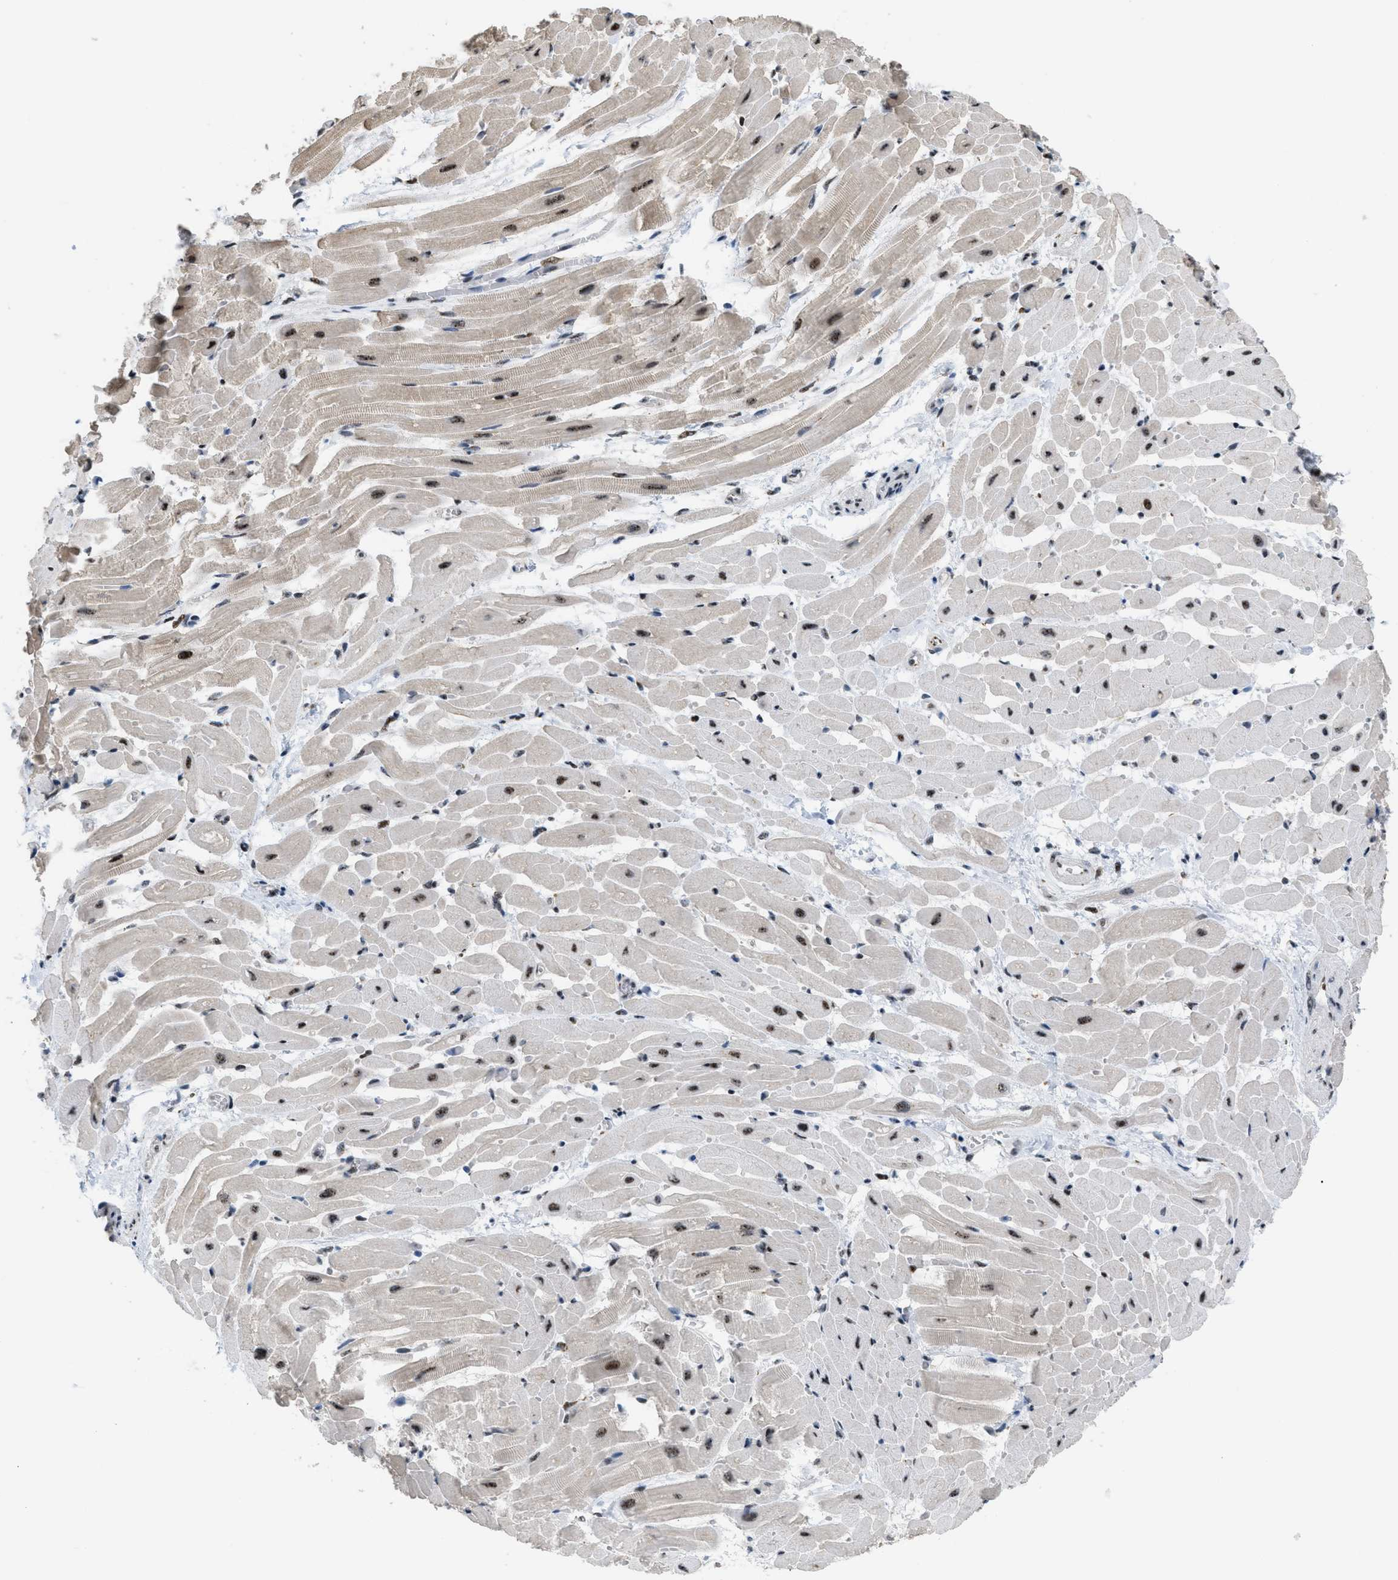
{"staining": {"intensity": "moderate", "quantity": ">75%", "location": "nuclear"}, "tissue": "heart muscle", "cell_type": "Cardiomyocytes", "image_type": "normal", "snomed": [{"axis": "morphology", "description": "Normal tissue, NOS"}, {"axis": "topography", "description": "Heart"}], "caption": "This is a histology image of immunohistochemistry (IHC) staining of unremarkable heart muscle, which shows moderate staining in the nuclear of cardiomyocytes.", "gene": "CDR2", "patient": {"sex": "male", "age": 45}}